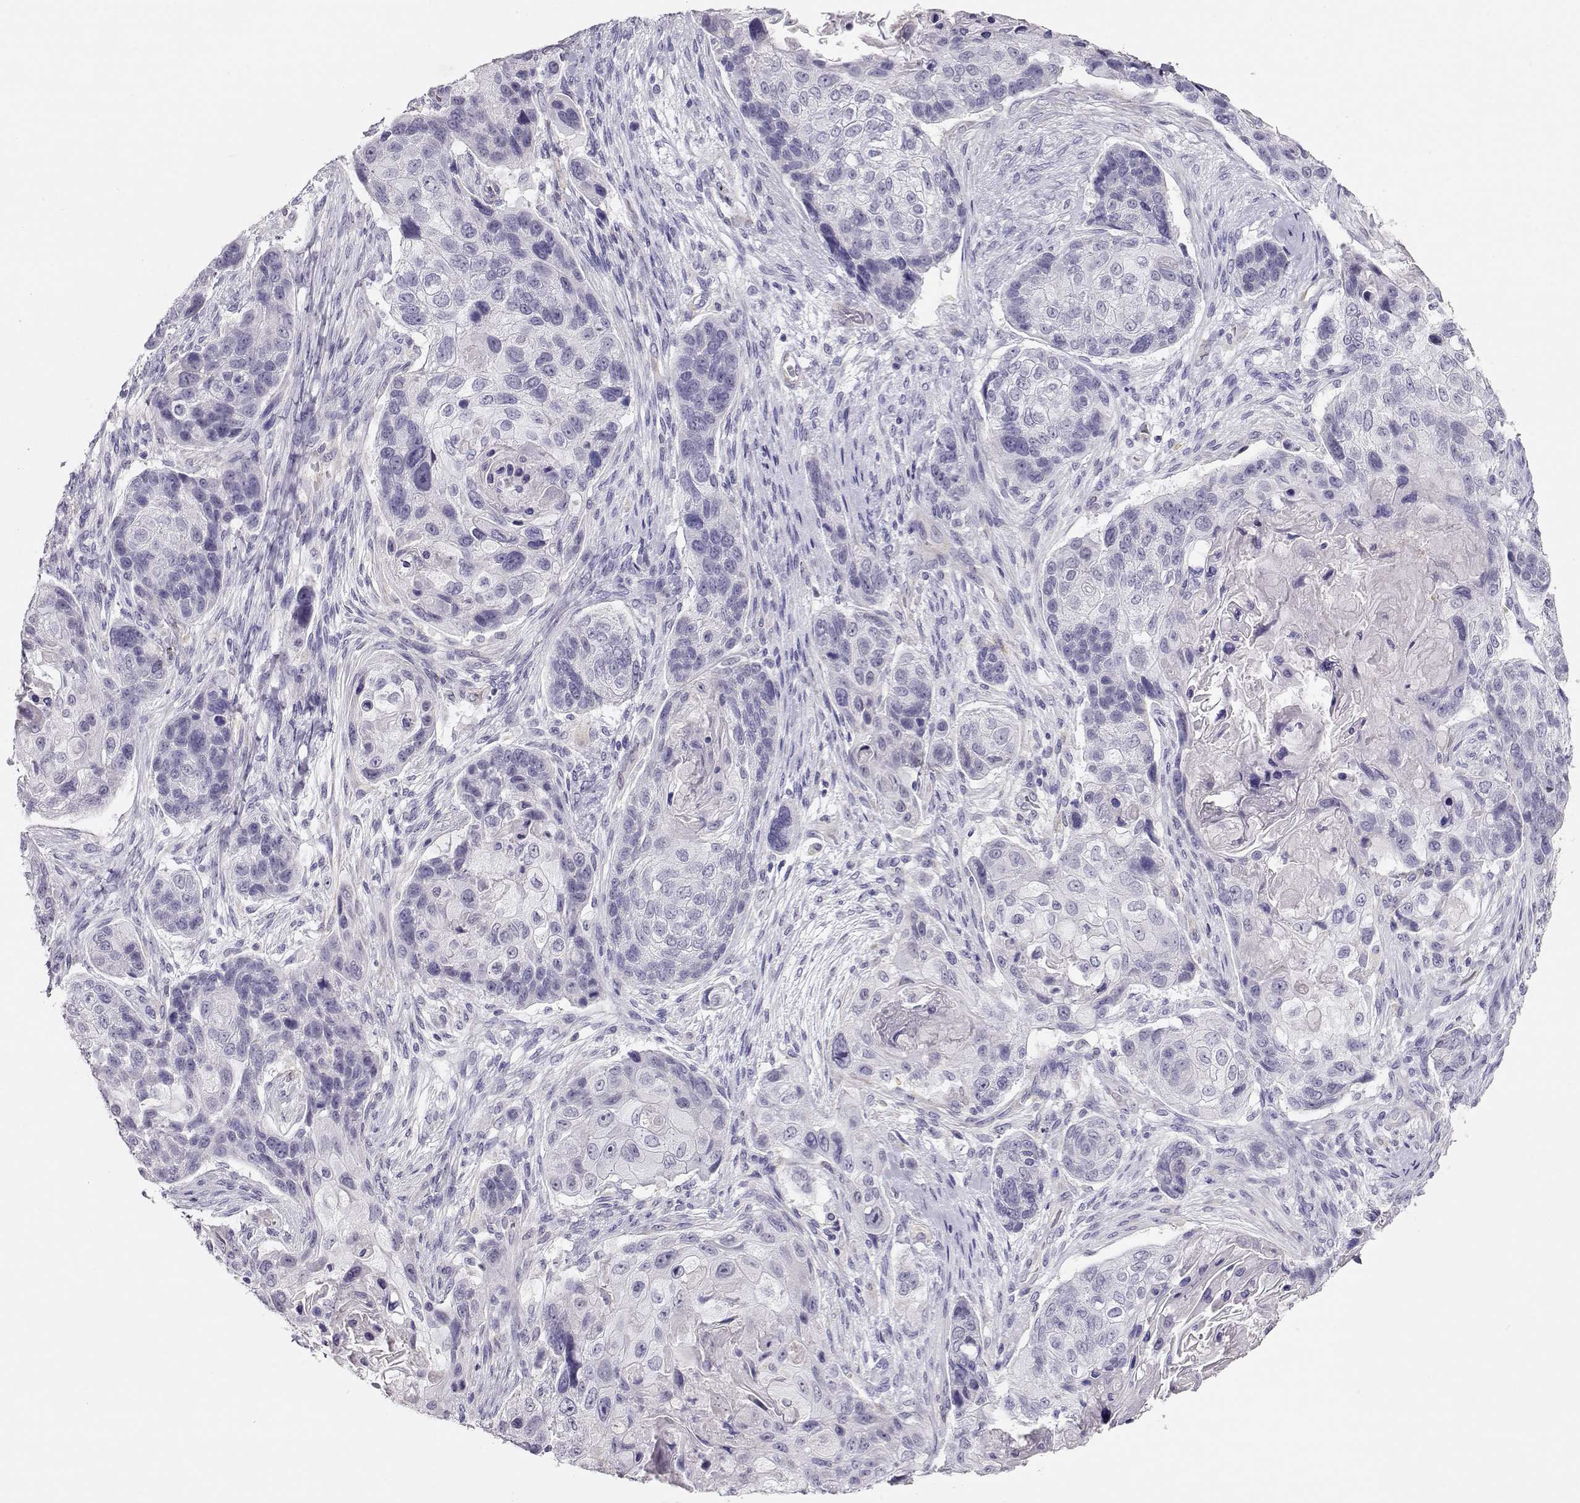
{"staining": {"intensity": "negative", "quantity": "none", "location": "none"}, "tissue": "lung cancer", "cell_type": "Tumor cells", "image_type": "cancer", "snomed": [{"axis": "morphology", "description": "Squamous cell carcinoma, NOS"}, {"axis": "topography", "description": "Lung"}], "caption": "Squamous cell carcinoma (lung) stained for a protein using immunohistochemistry shows no staining tumor cells.", "gene": "RBM44", "patient": {"sex": "male", "age": 69}}